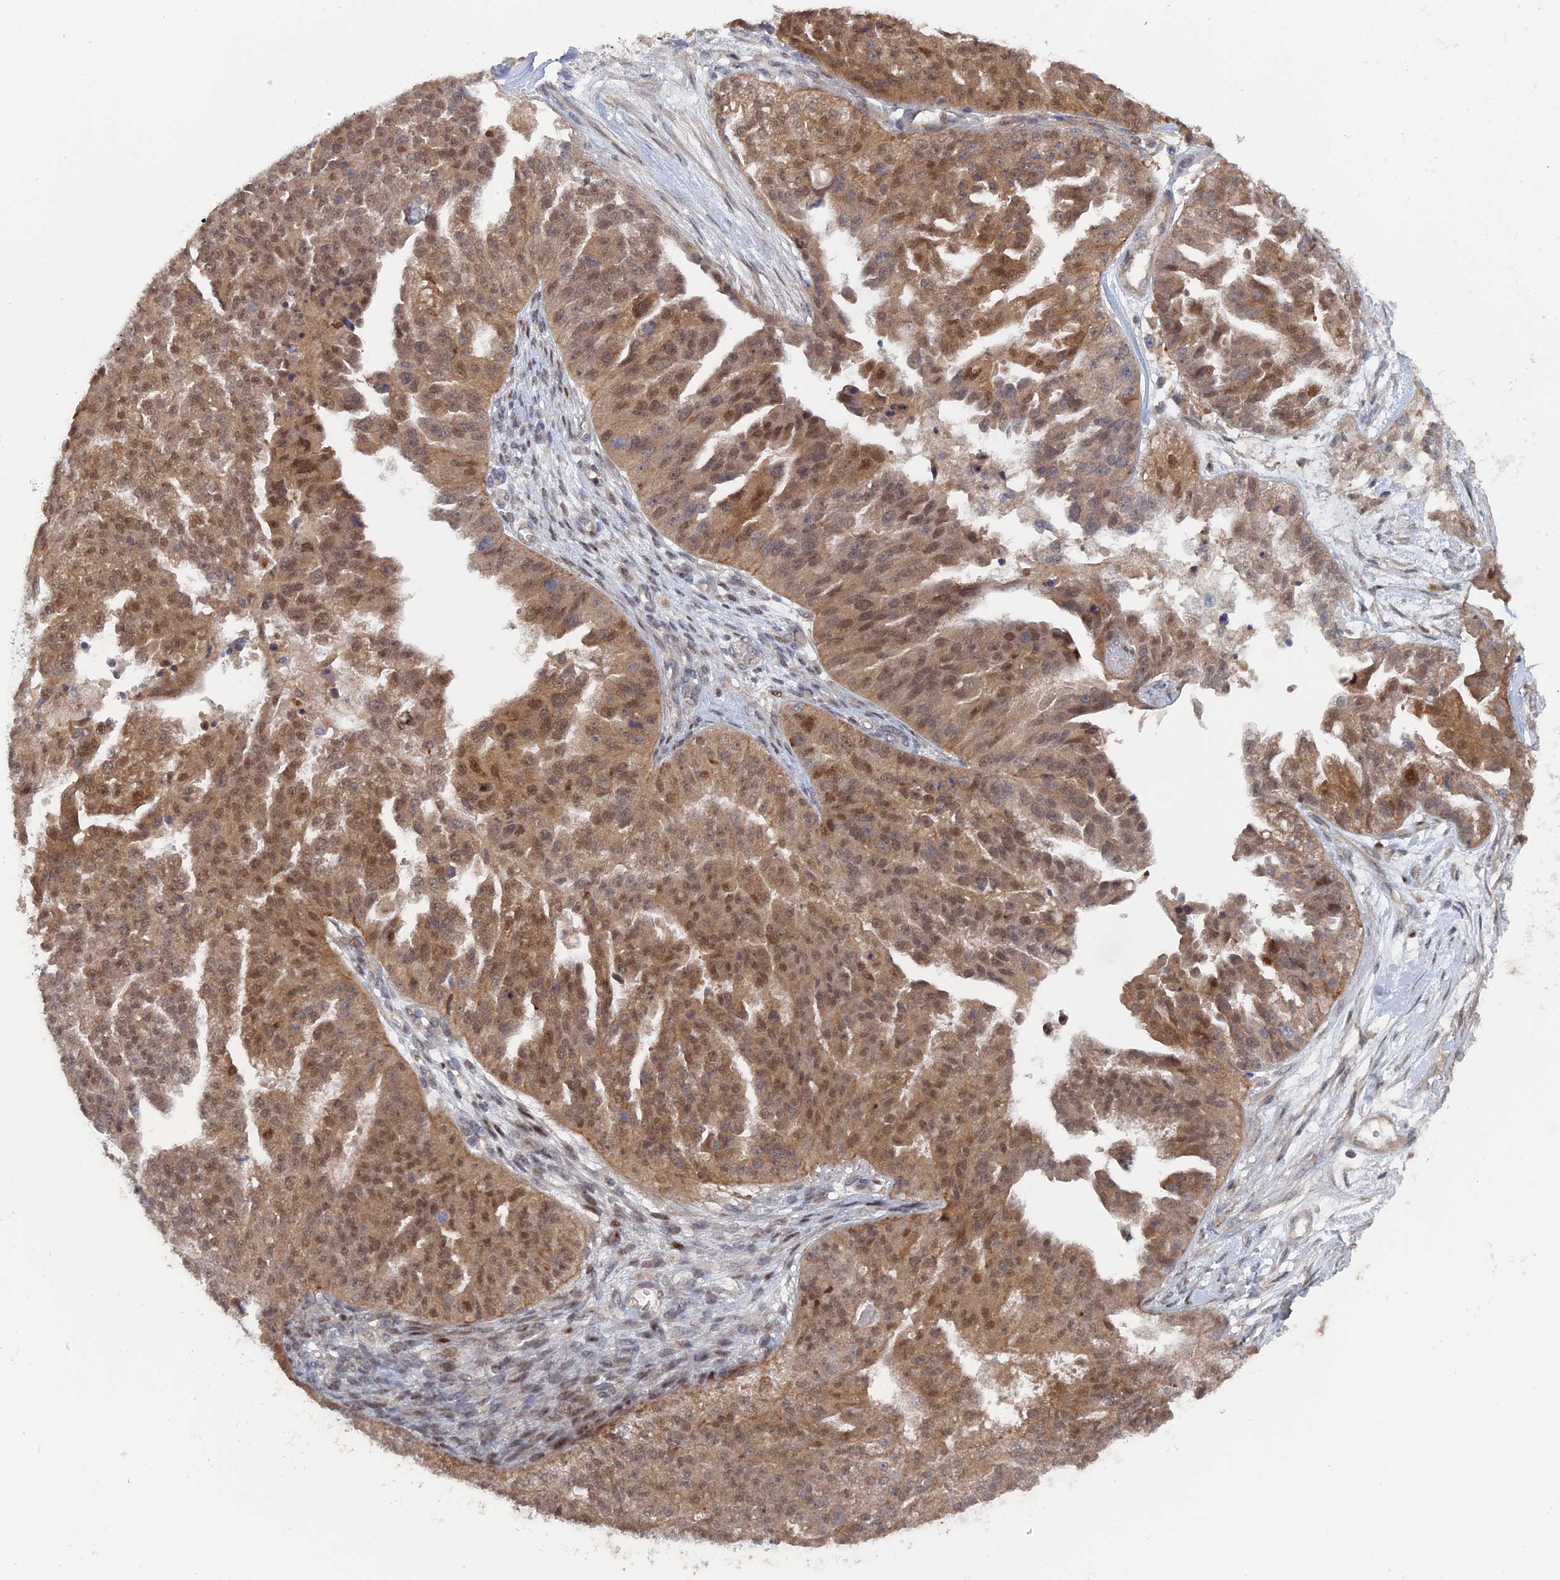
{"staining": {"intensity": "moderate", "quantity": ">75%", "location": "cytoplasmic/membranous,nuclear"}, "tissue": "ovarian cancer", "cell_type": "Tumor cells", "image_type": "cancer", "snomed": [{"axis": "morphology", "description": "Cystadenocarcinoma, serous, NOS"}, {"axis": "topography", "description": "Ovary"}], "caption": "Ovarian cancer (serous cystadenocarcinoma) stained for a protein exhibits moderate cytoplasmic/membranous and nuclear positivity in tumor cells. (IHC, brightfield microscopy, high magnification).", "gene": "ELOVL6", "patient": {"sex": "female", "age": 58}}